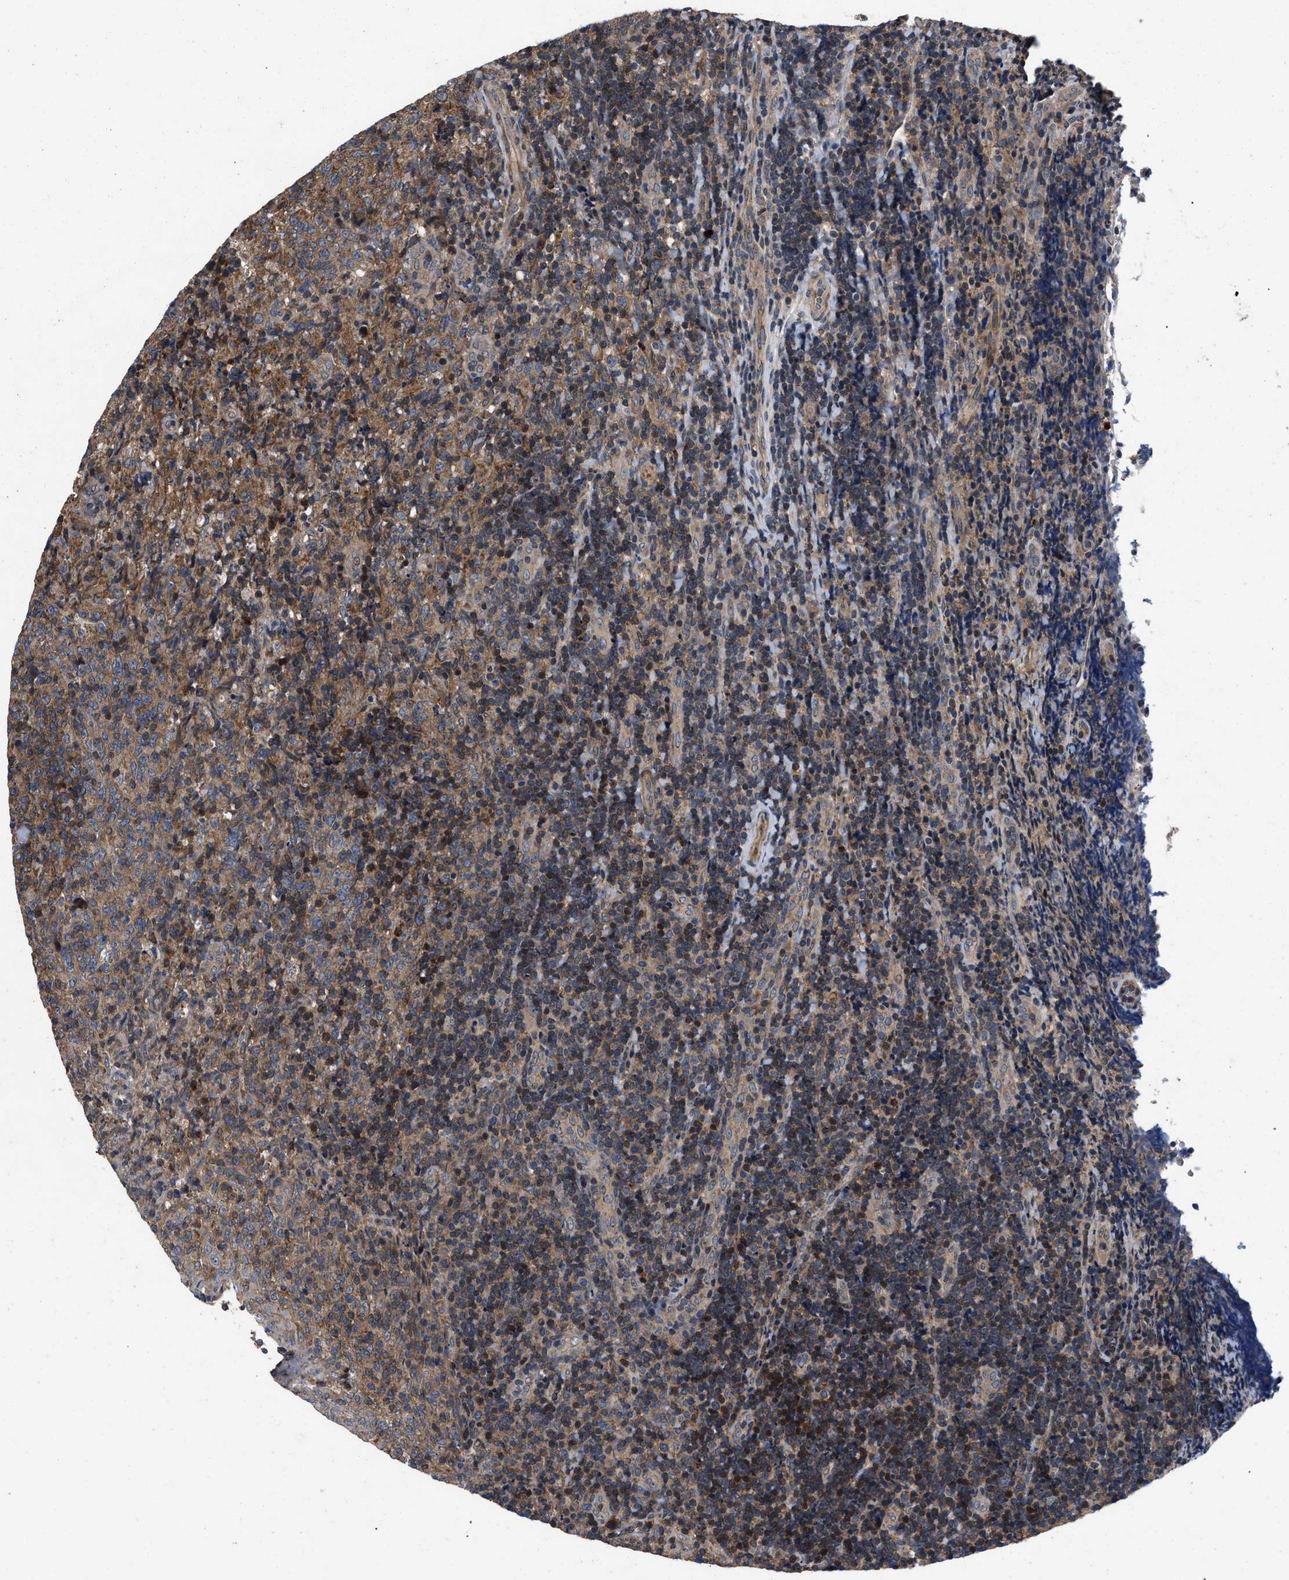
{"staining": {"intensity": "weak", "quantity": "25%-75%", "location": "cytoplasmic/membranous"}, "tissue": "lymphoma", "cell_type": "Tumor cells", "image_type": "cancer", "snomed": [{"axis": "morphology", "description": "Malignant lymphoma, non-Hodgkin's type, High grade"}, {"axis": "topography", "description": "Tonsil"}], "caption": "The immunohistochemical stain highlights weak cytoplasmic/membranous expression in tumor cells of malignant lymphoma, non-Hodgkin's type (high-grade) tissue.", "gene": "PRDM14", "patient": {"sex": "female", "age": 36}}